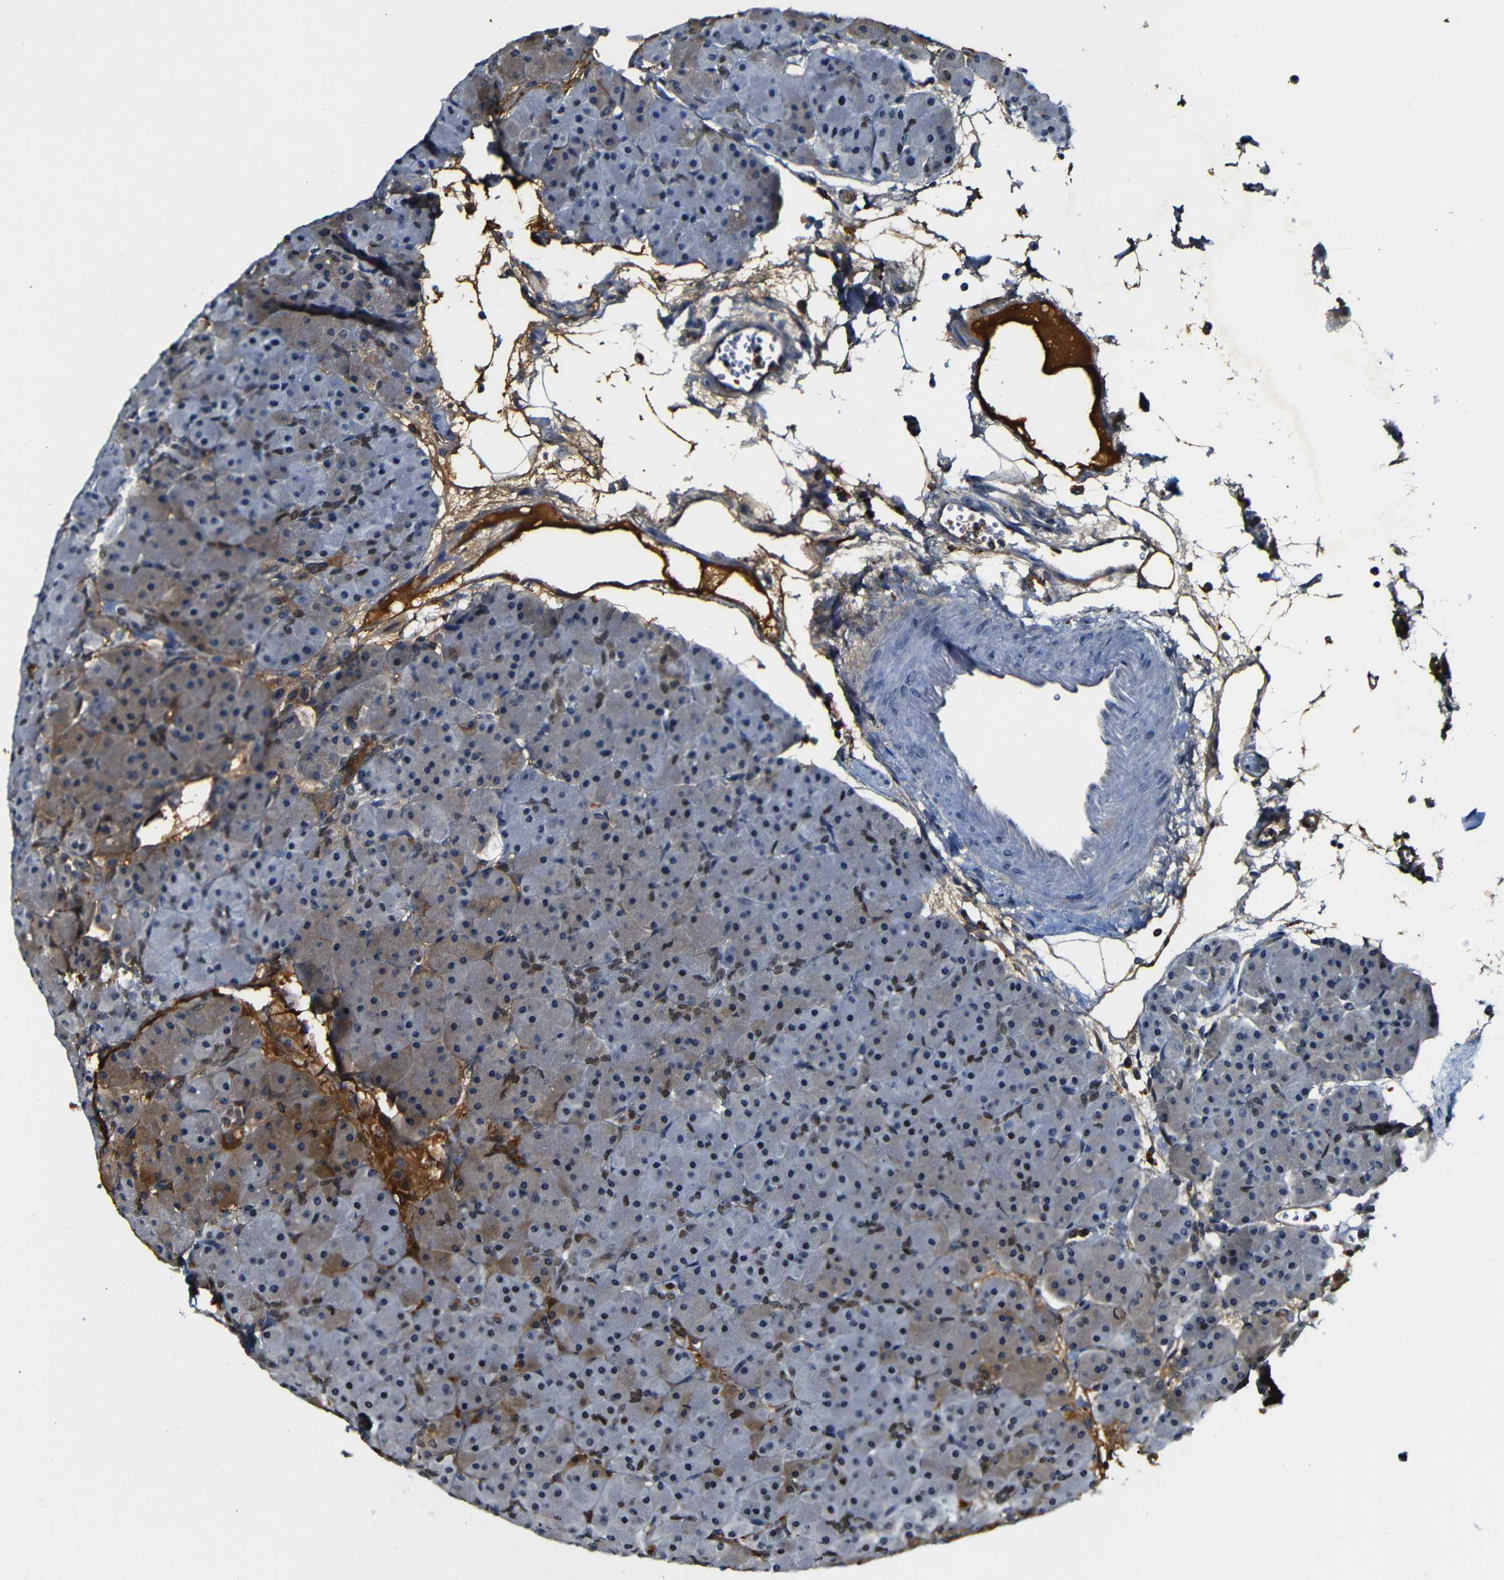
{"staining": {"intensity": "moderate", "quantity": "25%-75%", "location": "cytoplasmic/membranous,nuclear"}, "tissue": "pancreas", "cell_type": "Exocrine glandular cells", "image_type": "normal", "snomed": [{"axis": "morphology", "description": "Normal tissue, NOS"}, {"axis": "topography", "description": "Pancreas"}], "caption": "Approximately 25%-75% of exocrine glandular cells in normal human pancreas demonstrate moderate cytoplasmic/membranous,nuclear protein expression as visualized by brown immunohistochemical staining.", "gene": "MYC", "patient": {"sex": "male", "age": 66}}